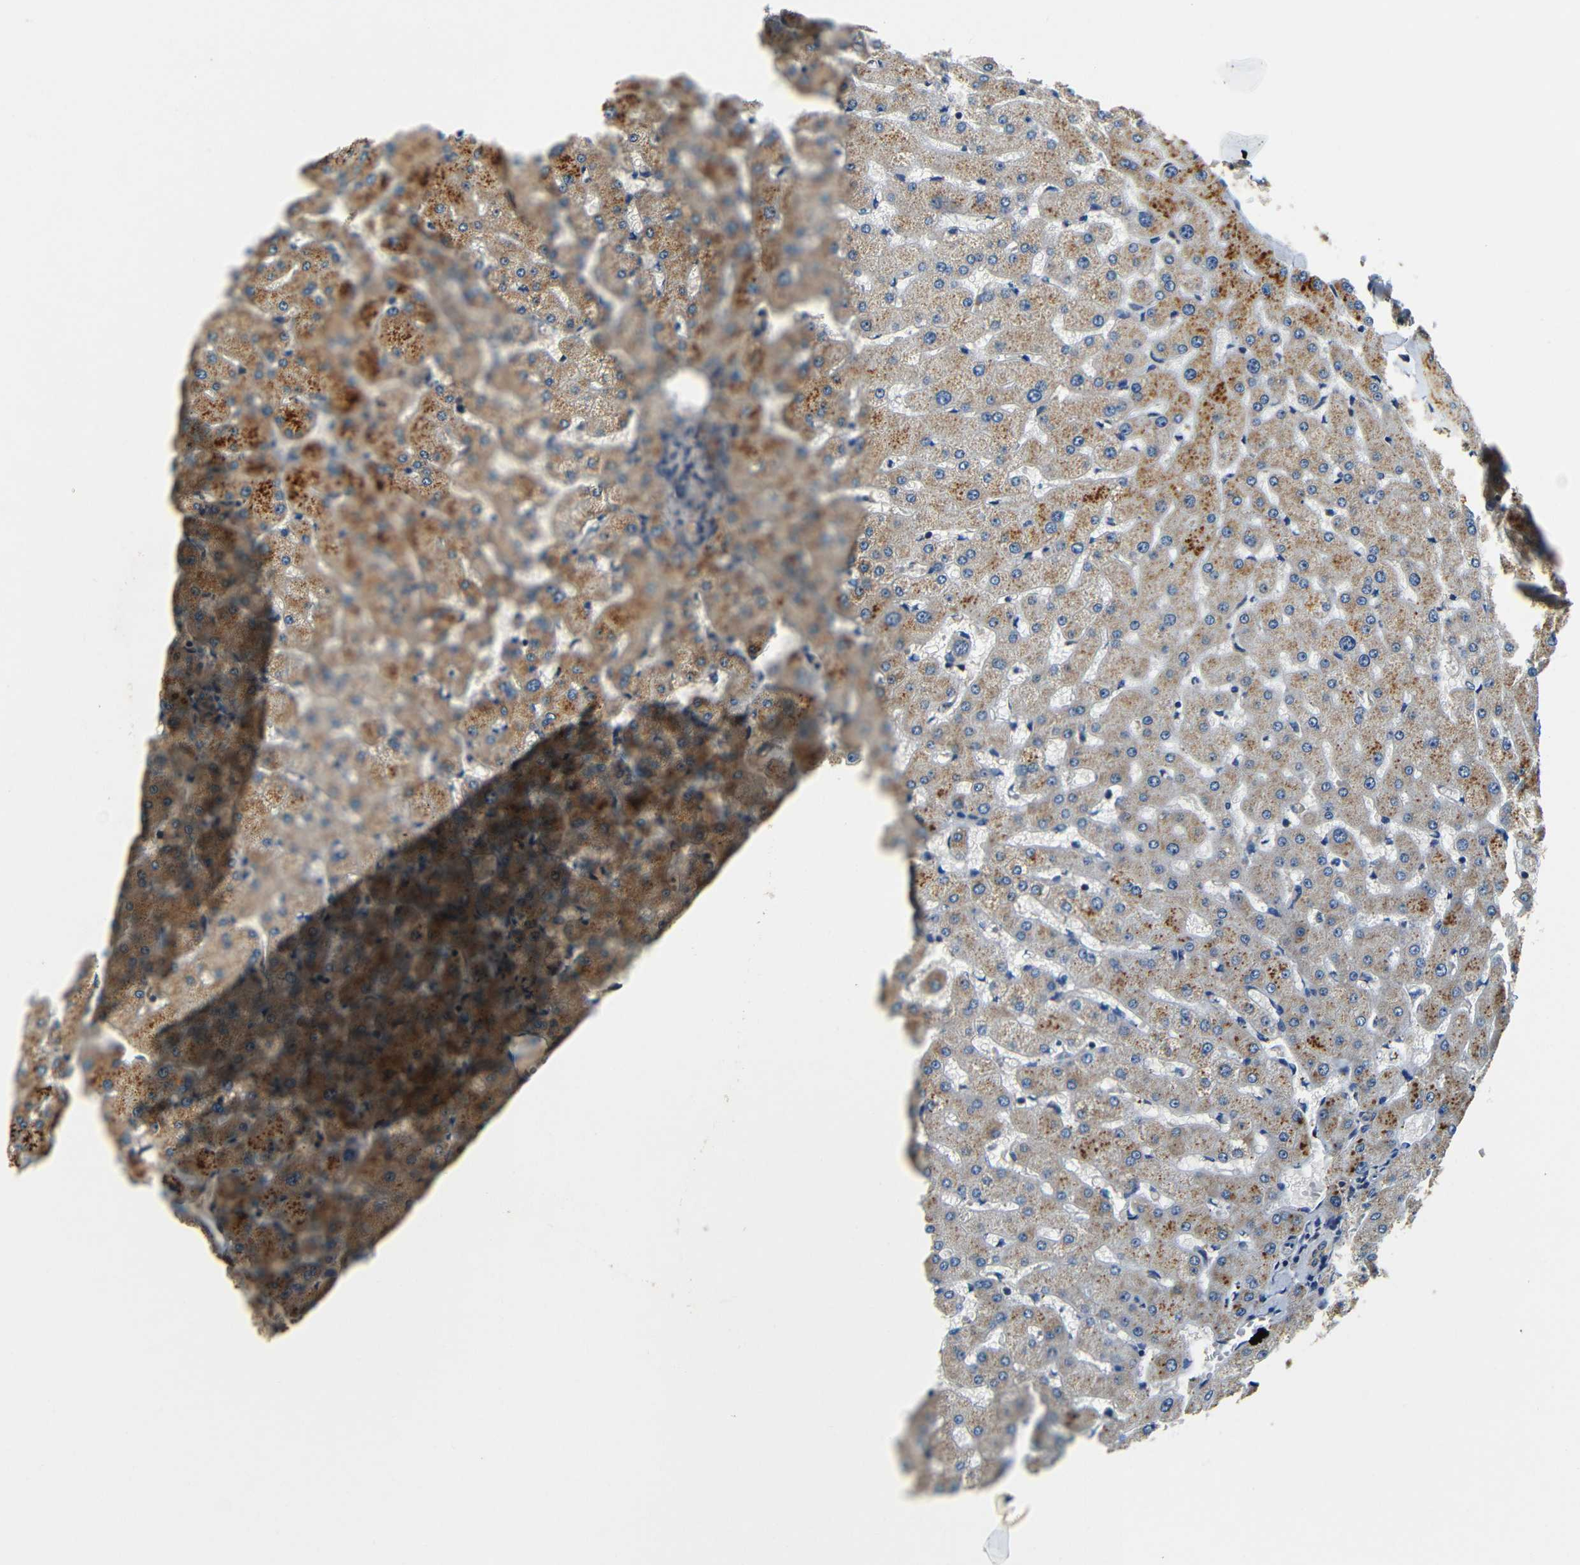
{"staining": {"intensity": "negative", "quantity": "none", "location": "none"}, "tissue": "liver", "cell_type": "Cholangiocytes", "image_type": "normal", "snomed": [{"axis": "morphology", "description": "Normal tissue, NOS"}, {"axis": "topography", "description": "Liver"}], "caption": "A histopathology image of human liver is negative for staining in cholangiocytes. The staining was performed using DAB (3,3'-diaminobenzidine) to visualize the protein expression in brown, while the nuclei were stained in blue with hematoxylin (Magnification: 20x).", "gene": "MTX1", "patient": {"sex": "female", "age": 63}}